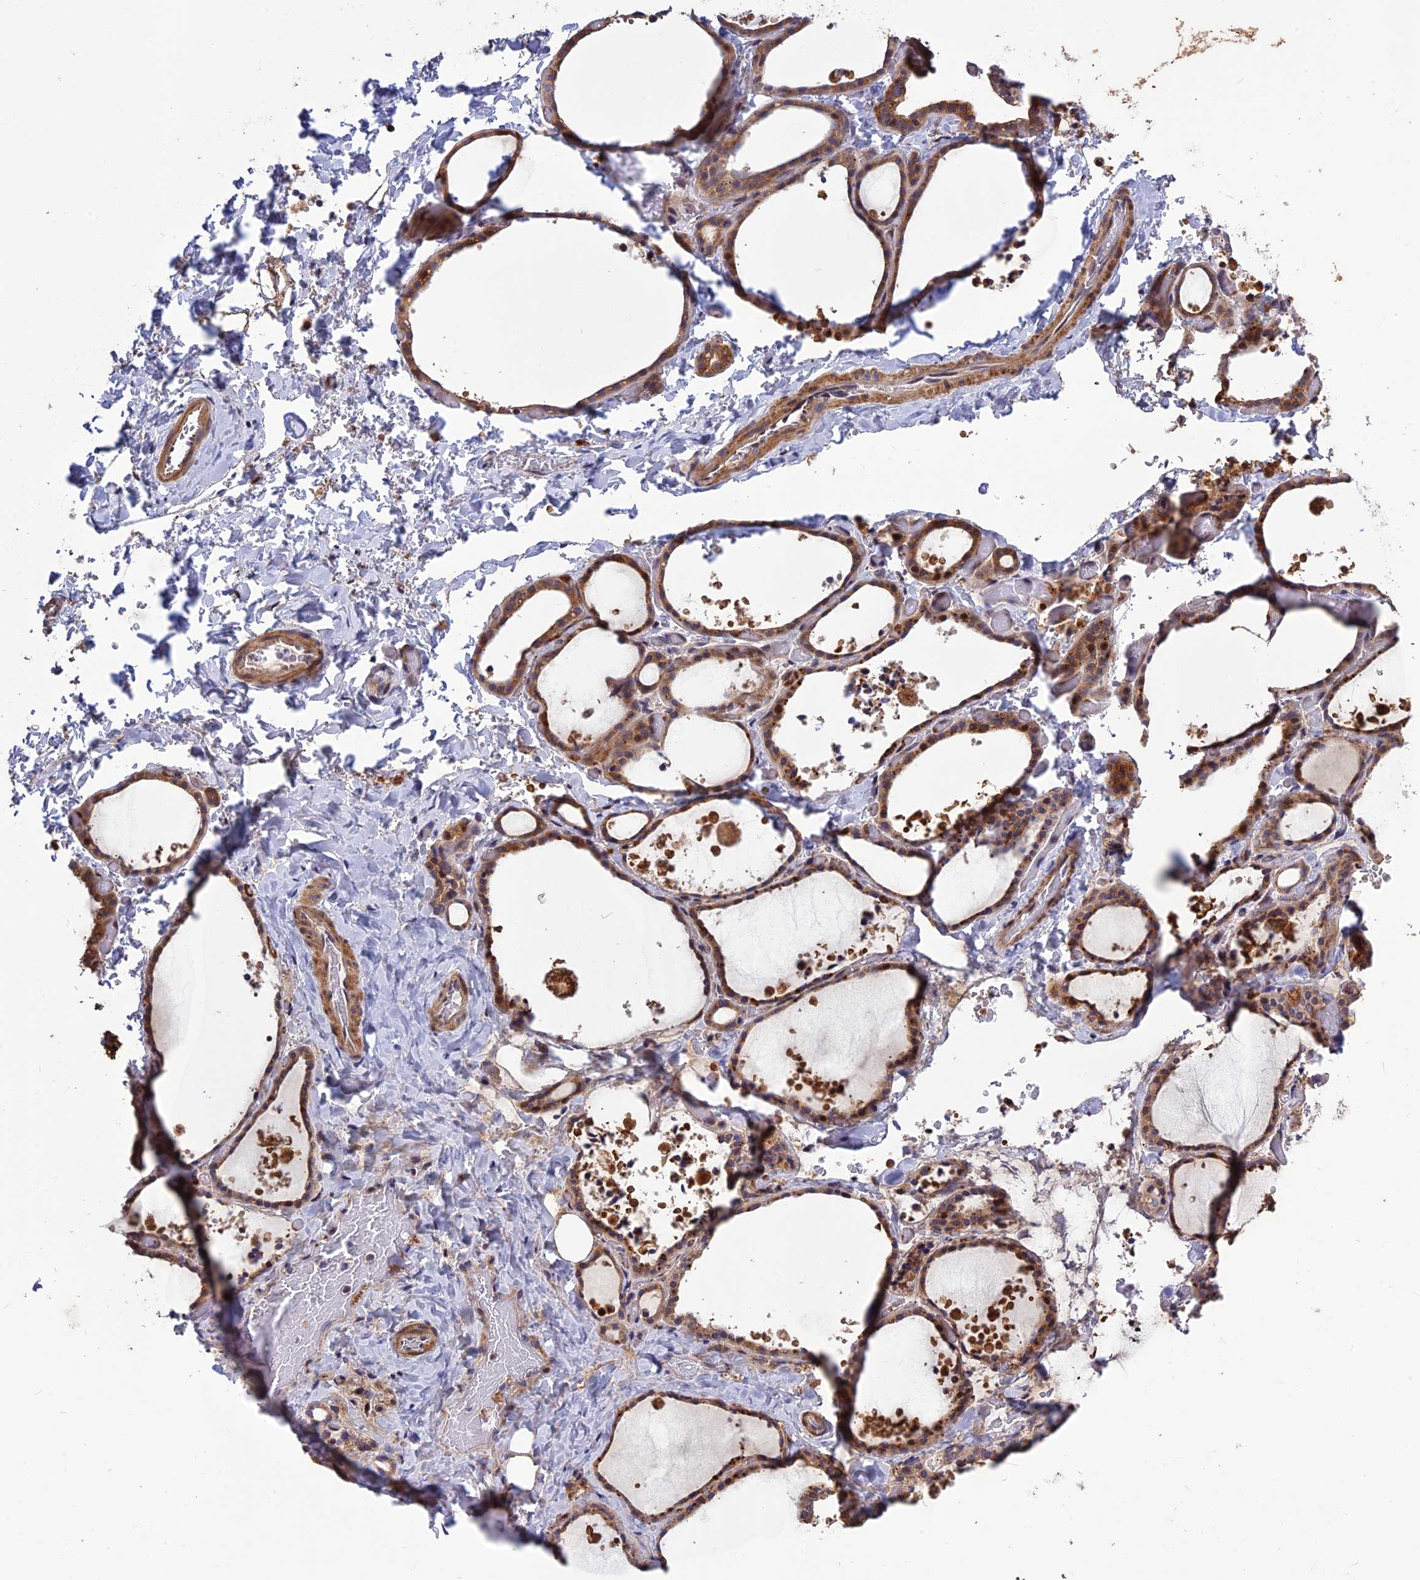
{"staining": {"intensity": "moderate", "quantity": ">75%", "location": "cytoplasmic/membranous"}, "tissue": "thyroid gland", "cell_type": "Glandular cells", "image_type": "normal", "snomed": [{"axis": "morphology", "description": "Normal tissue, NOS"}, {"axis": "topography", "description": "Thyroid gland"}], "caption": "Brown immunohistochemical staining in normal thyroid gland displays moderate cytoplasmic/membranous expression in approximately >75% of glandular cells. (DAB = brown stain, brightfield microscopy at high magnification).", "gene": "SPG21", "patient": {"sex": "female", "age": 44}}